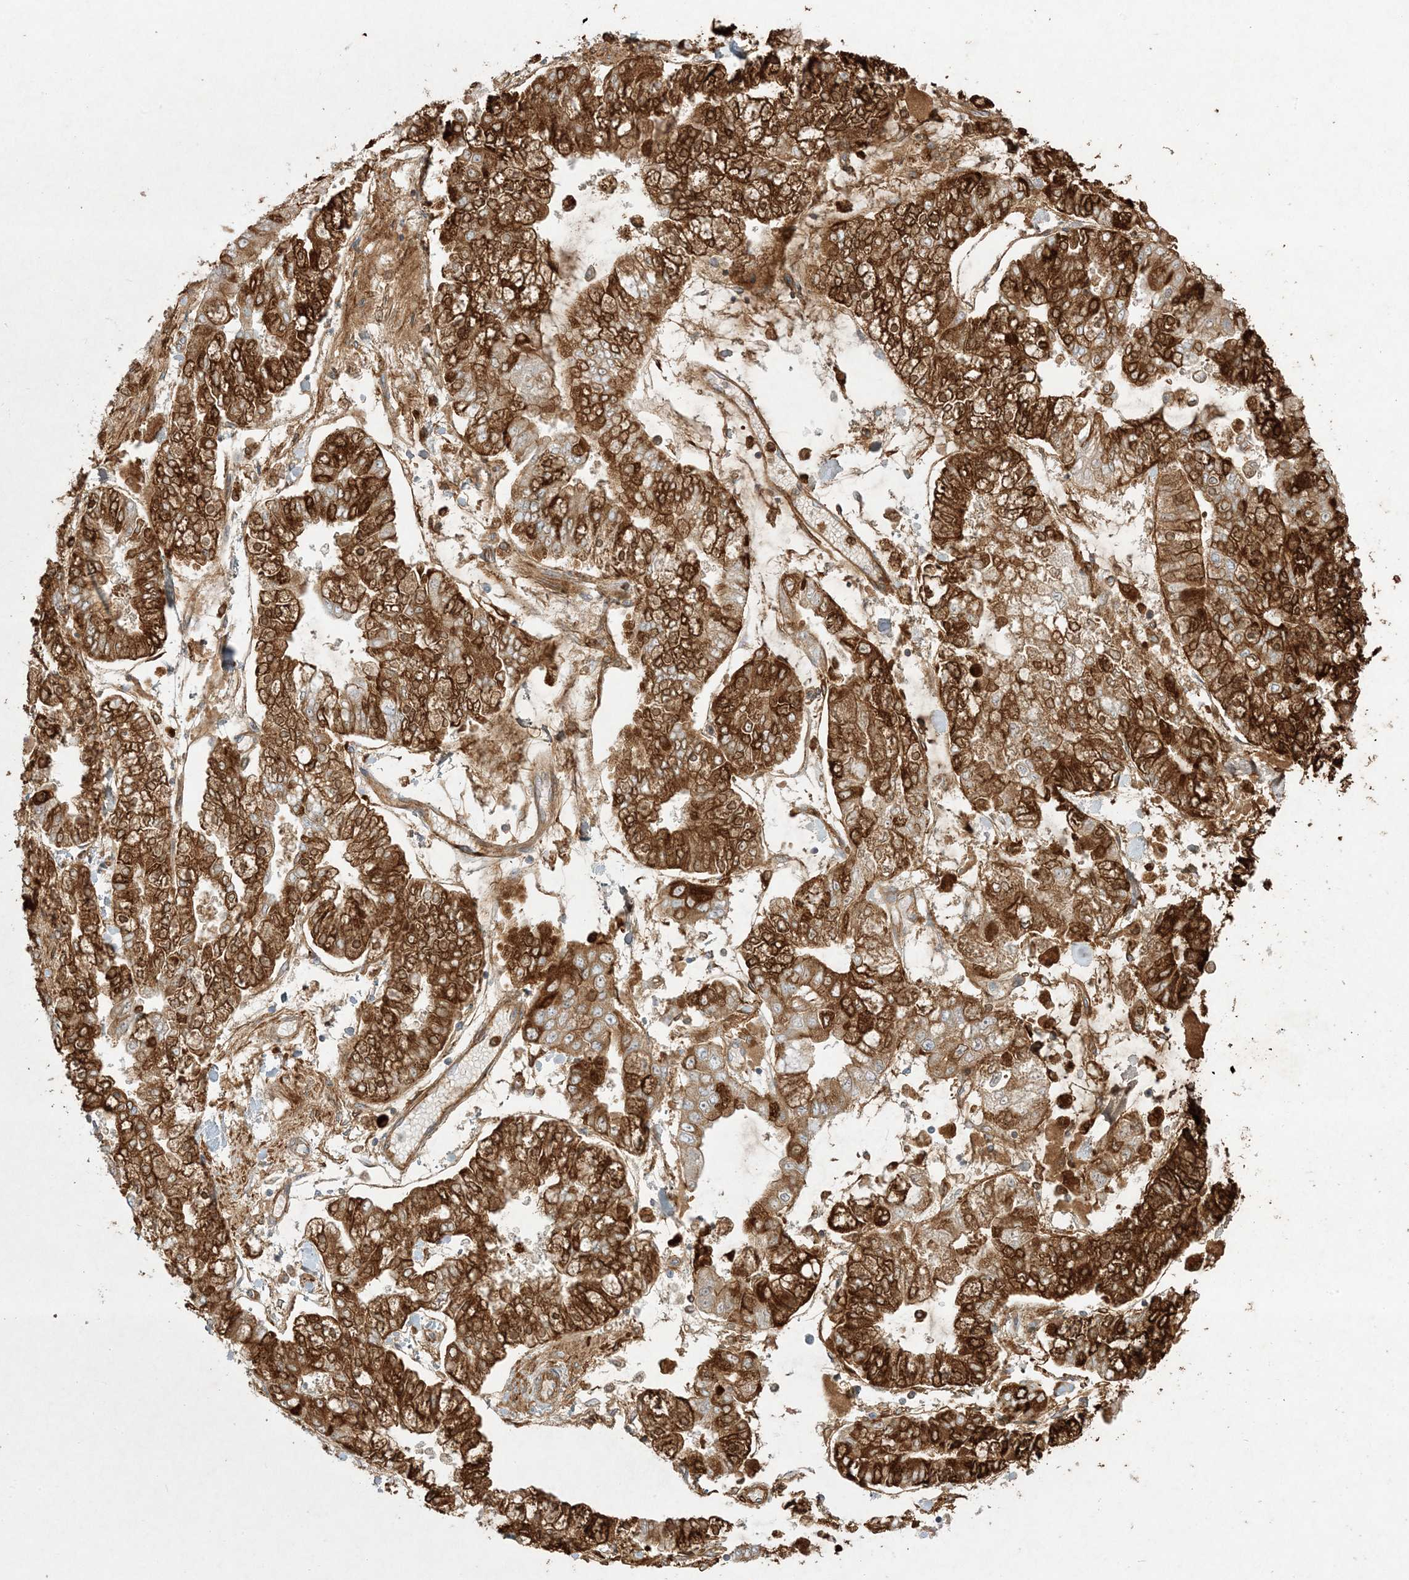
{"staining": {"intensity": "strong", "quantity": ">75%", "location": "cytoplasmic/membranous"}, "tissue": "stomach cancer", "cell_type": "Tumor cells", "image_type": "cancer", "snomed": [{"axis": "morphology", "description": "Normal tissue, NOS"}, {"axis": "morphology", "description": "Adenocarcinoma, NOS"}, {"axis": "topography", "description": "Stomach, upper"}, {"axis": "topography", "description": "Stomach"}], "caption": "Stomach cancer (adenocarcinoma) stained with a protein marker demonstrates strong staining in tumor cells.", "gene": "PTK6", "patient": {"sex": "male", "age": 76}}